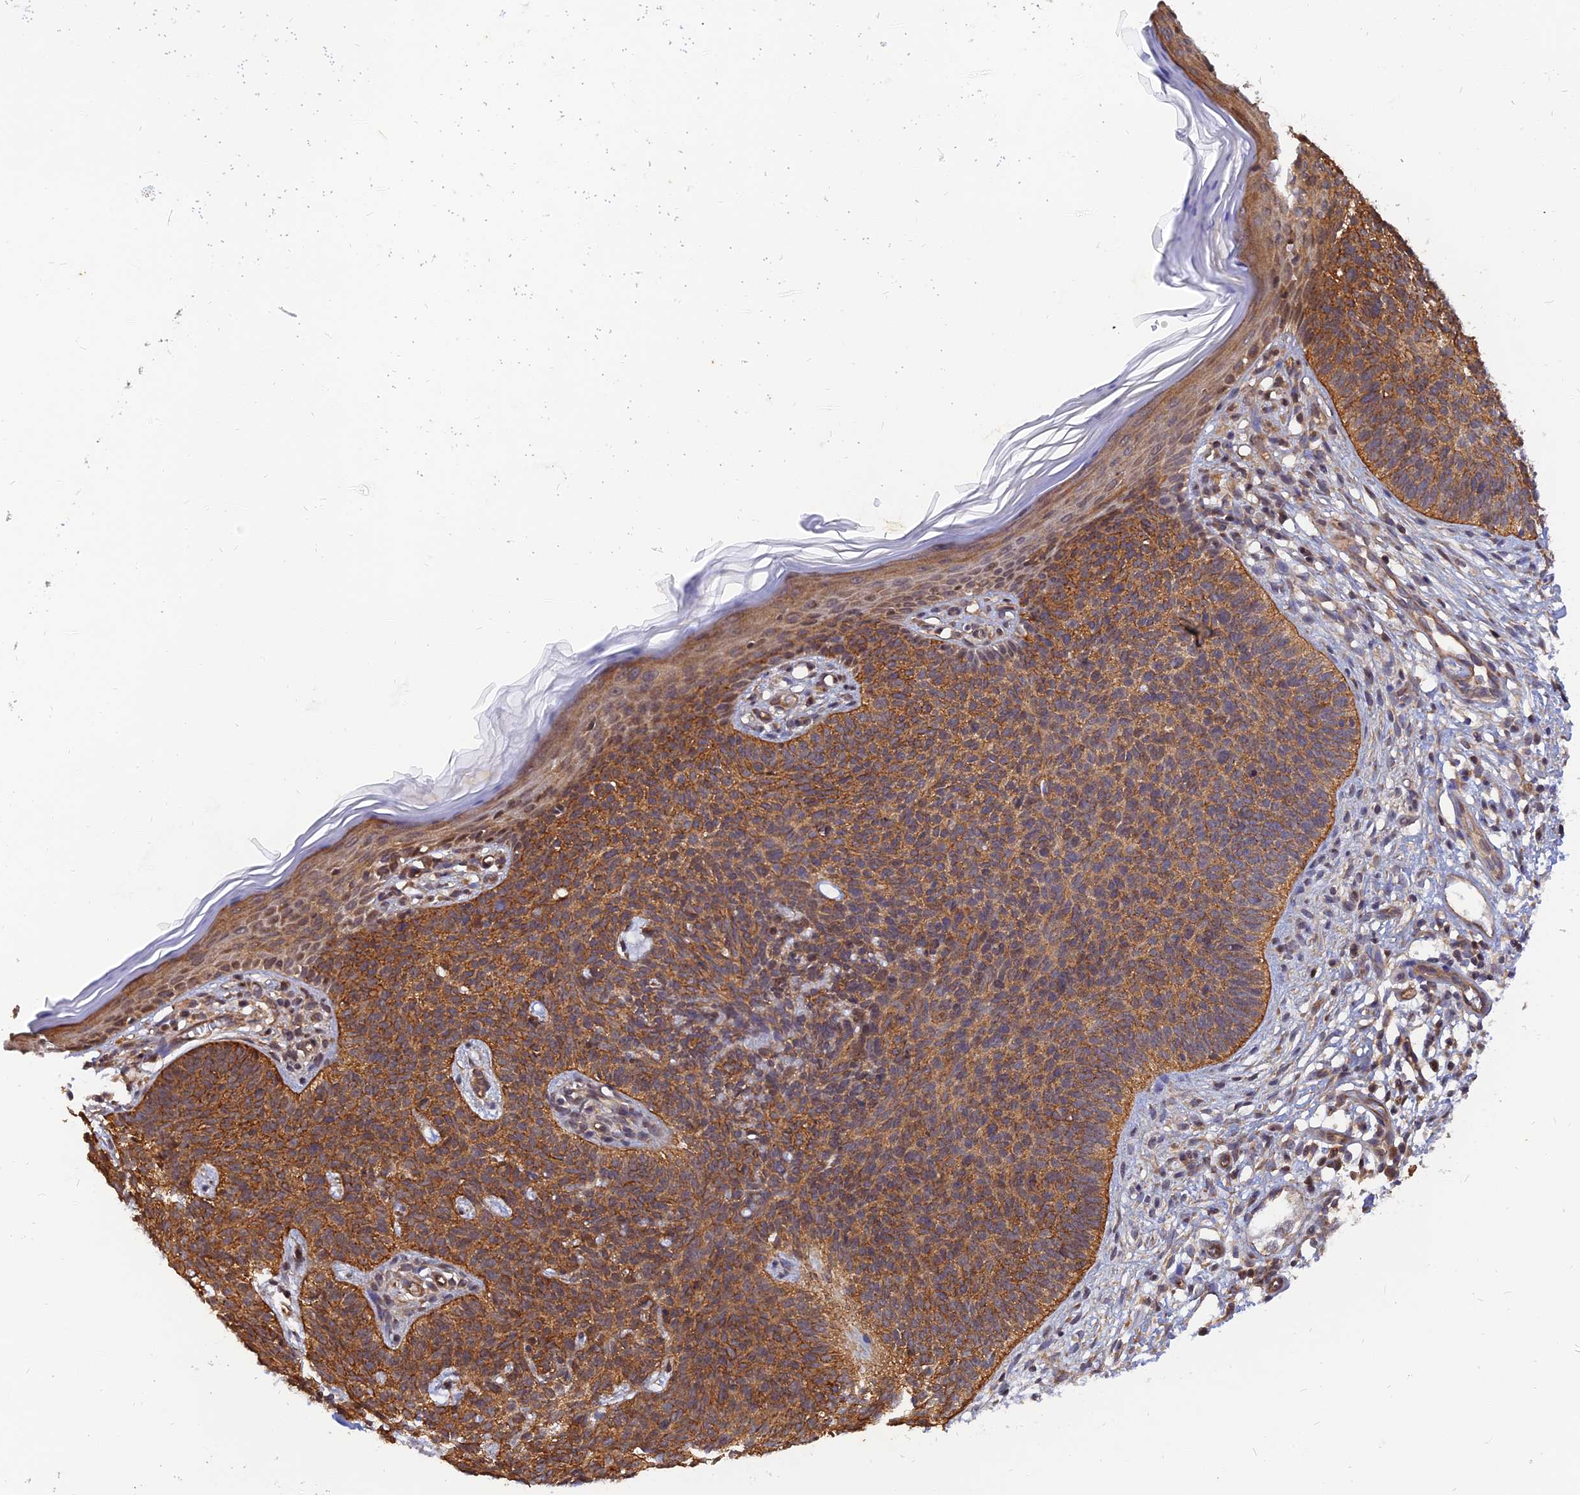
{"staining": {"intensity": "moderate", "quantity": ">75%", "location": "cytoplasmic/membranous"}, "tissue": "skin cancer", "cell_type": "Tumor cells", "image_type": "cancer", "snomed": [{"axis": "morphology", "description": "Basal cell carcinoma"}, {"axis": "topography", "description": "Skin"}], "caption": "Immunohistochemical staining of skin cancer shows medium levels of moderate cytoplasmic/membranous protein positivity in about >75% of tumor cells.", "gene": "WDR41", "patient": {"sex": "female", "age": 66}}